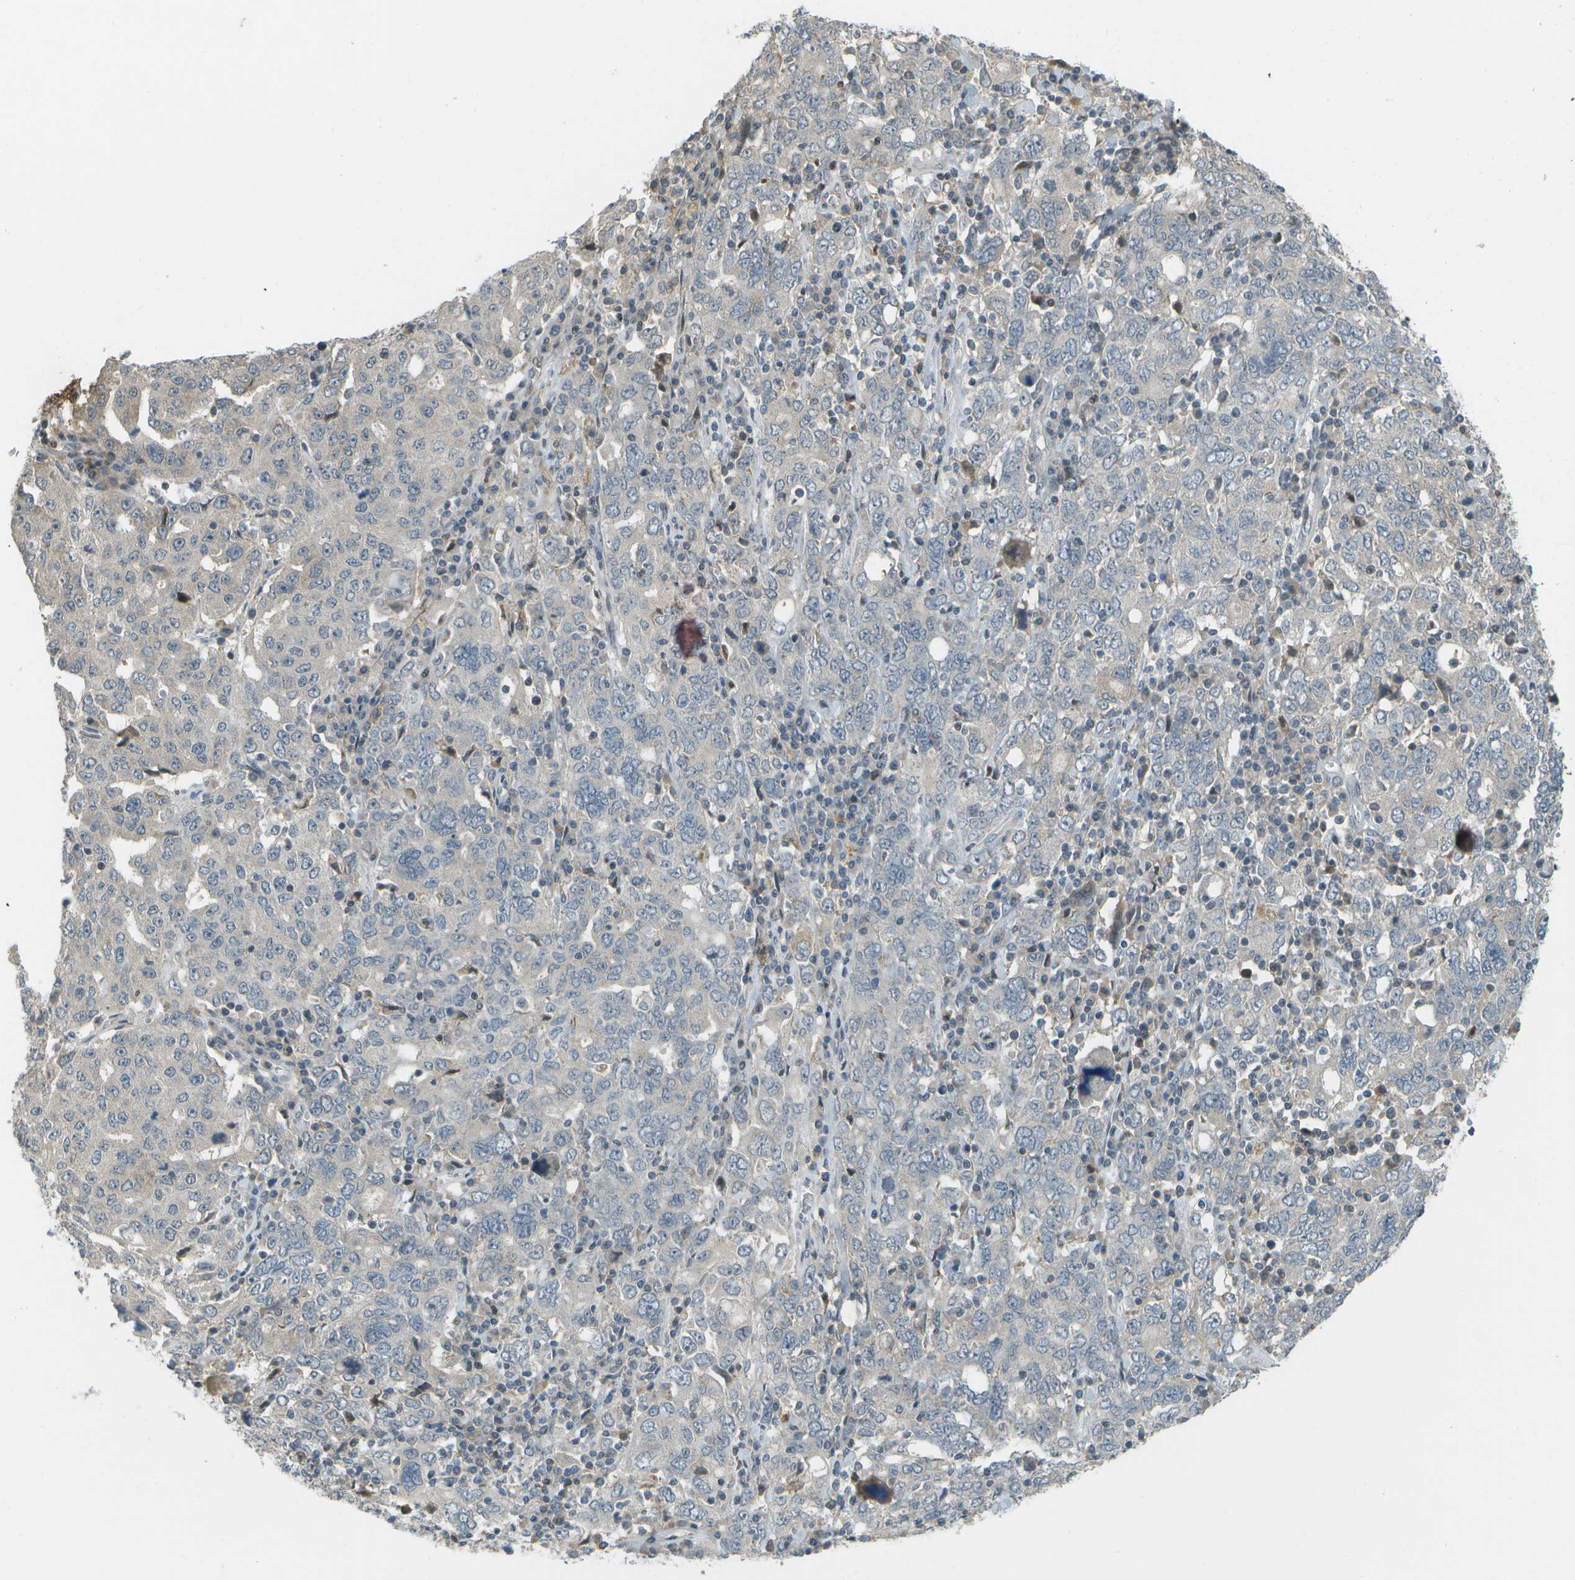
{"staining": {"intensity": "negative", "quantity": "none", "location": "none"}, "tissue": "ovarian cancer", "cell_type": "Tumor cells", "image_type": "cancer", "snomed": [{"axis": "morphology", "description": "Carcinoma, endometroid"}, {"axis": "topography", "description": "Ovary"}], "caption": "Immunohistochemical staining of ovarian cancer shows no significant positivity in tumor cells. (Stains: DAB immunohistochemistry (IHC) with hematoxylin counter stain, Microscopy: brightfield microscopy at high magnification).", "gene": "WNK2", "patient": {"sex": "female", "age": 62}}